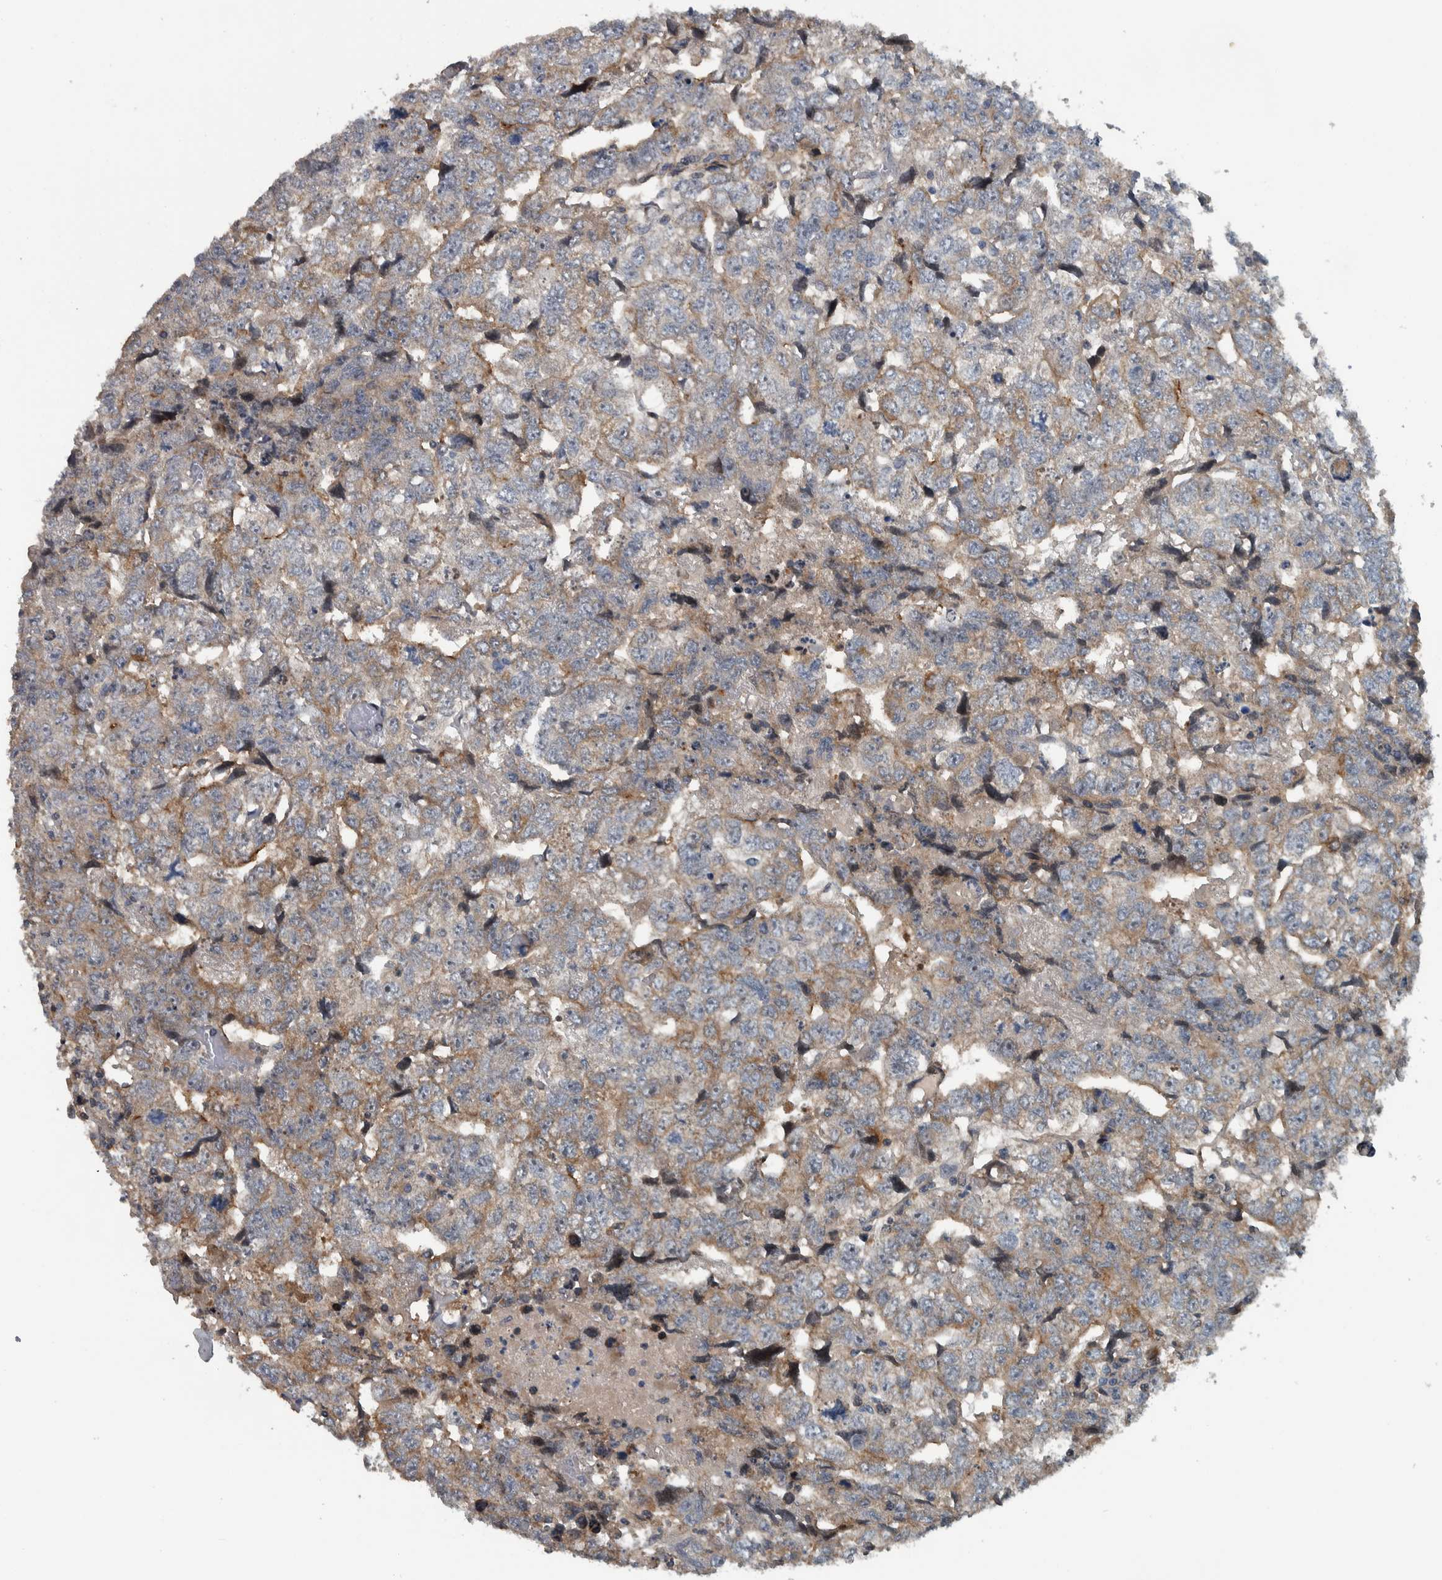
{"staining": {"intensity": "weak", "quantity": ">75%", "location": "cytoplasmic/membranous"}, "tissue": "testis cancer", "cell_type": "Tumor cells", "image_type": "cancer", "snomed": [{"axis": "morphology", "description": "Carcinoma, Embryonal, NOS"}, {"axis": "topography", "description": "Testis"}], "caption": "Protein staining of testis cancer (embryonal carcinoma) tissue shows weak cytoplasmic/membranous positivity in approximately >75% of tumor cells. (DAB = brown stain, brightfield microscopy at high magnification).", "gene": "BAIAP2L1", "patient": {"sex": "male", "age": 36}}